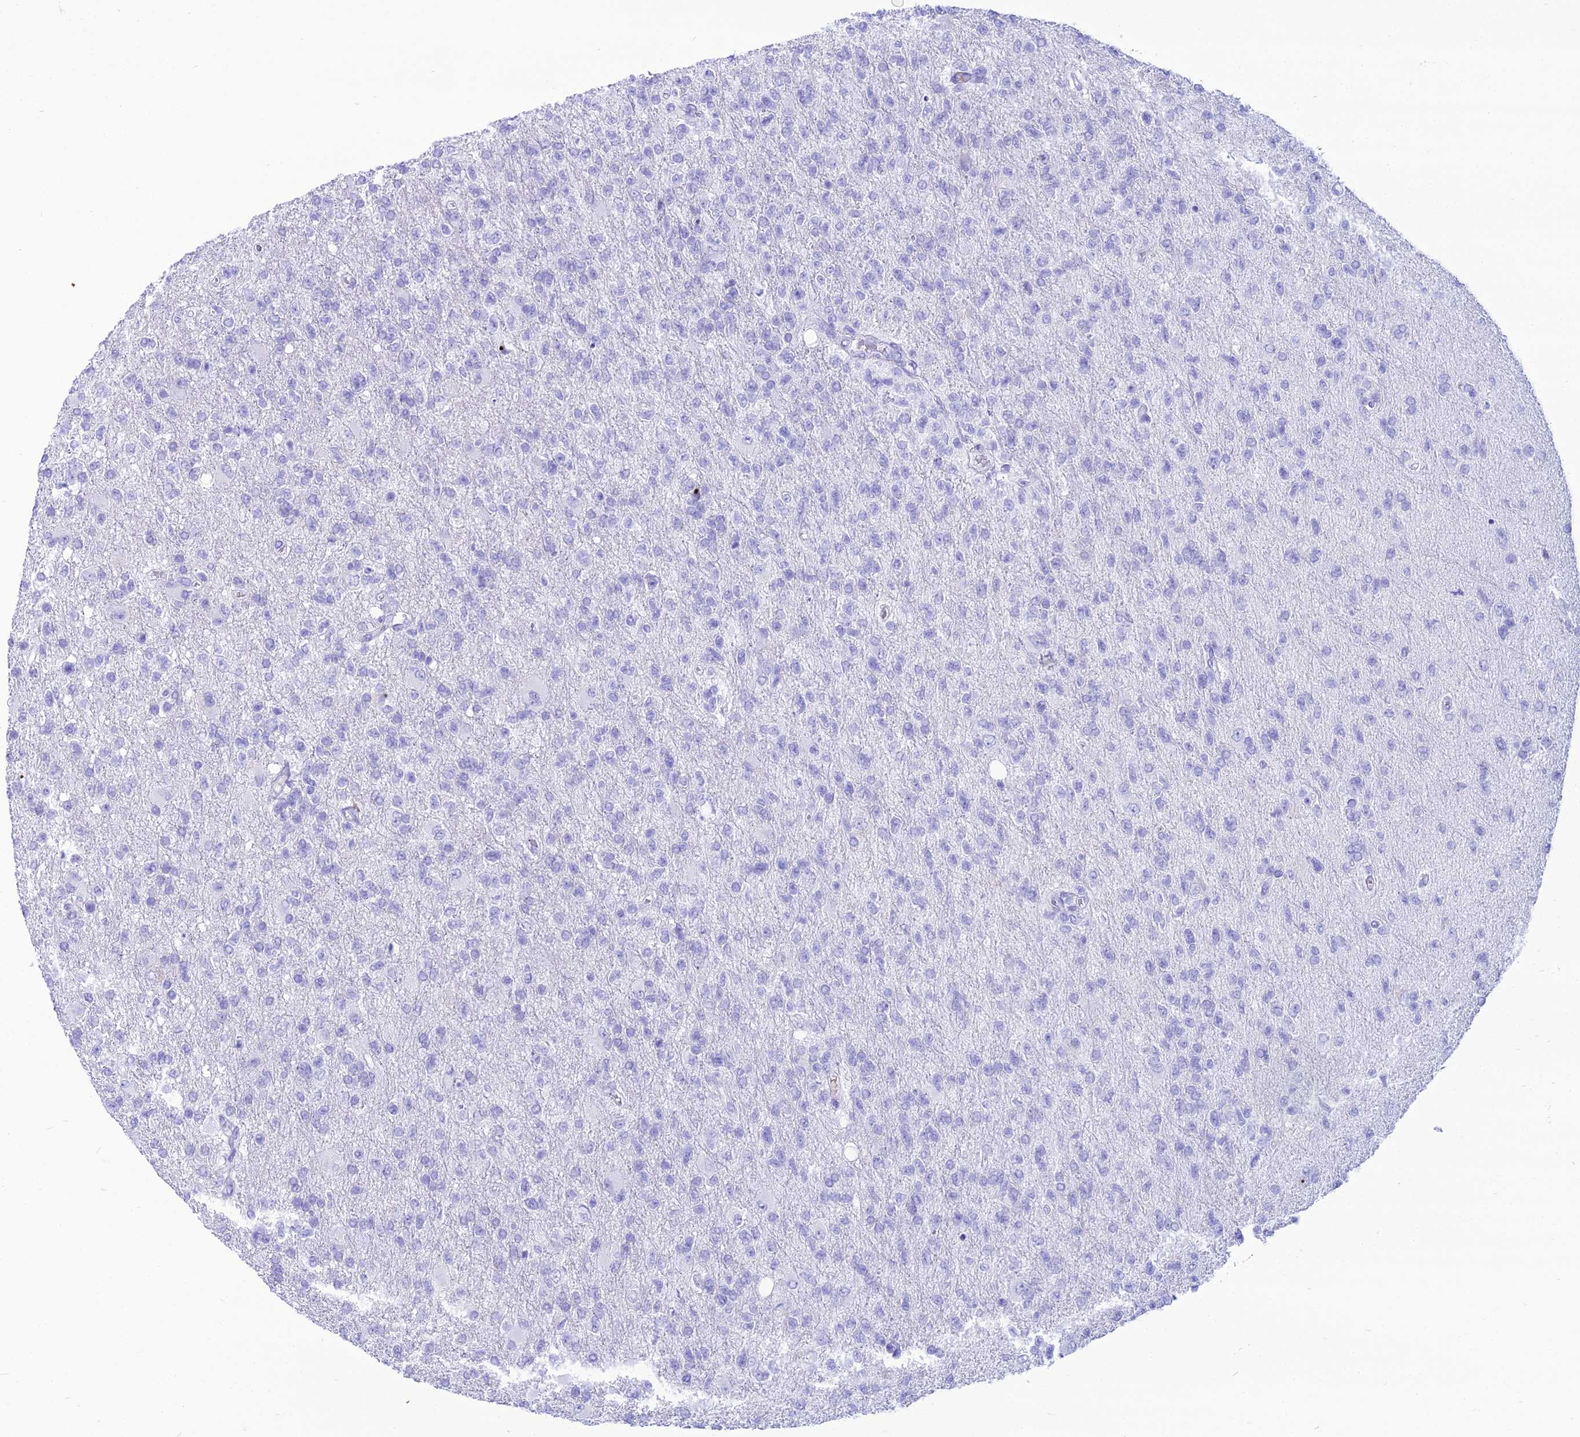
{"staining": {"intensity": "negative", "quantity": "none", "location": "none"}, "tissue": "glioma", "cell_type": "Tumor cells", "image_type": "cancer", "snomed": [{"axis": "morphology", "description": "Glioma, malignant, High grade"}, {"axis": "topography", "description": "Brain"}], "caption": "DAB (3,3'-diaminobenzidine) immunohistochemical staining of human glioma demonstrates no significant staining in tumor cells.", "gene": "PNMA5", "patient": {"sex": "male", "age": 56}}